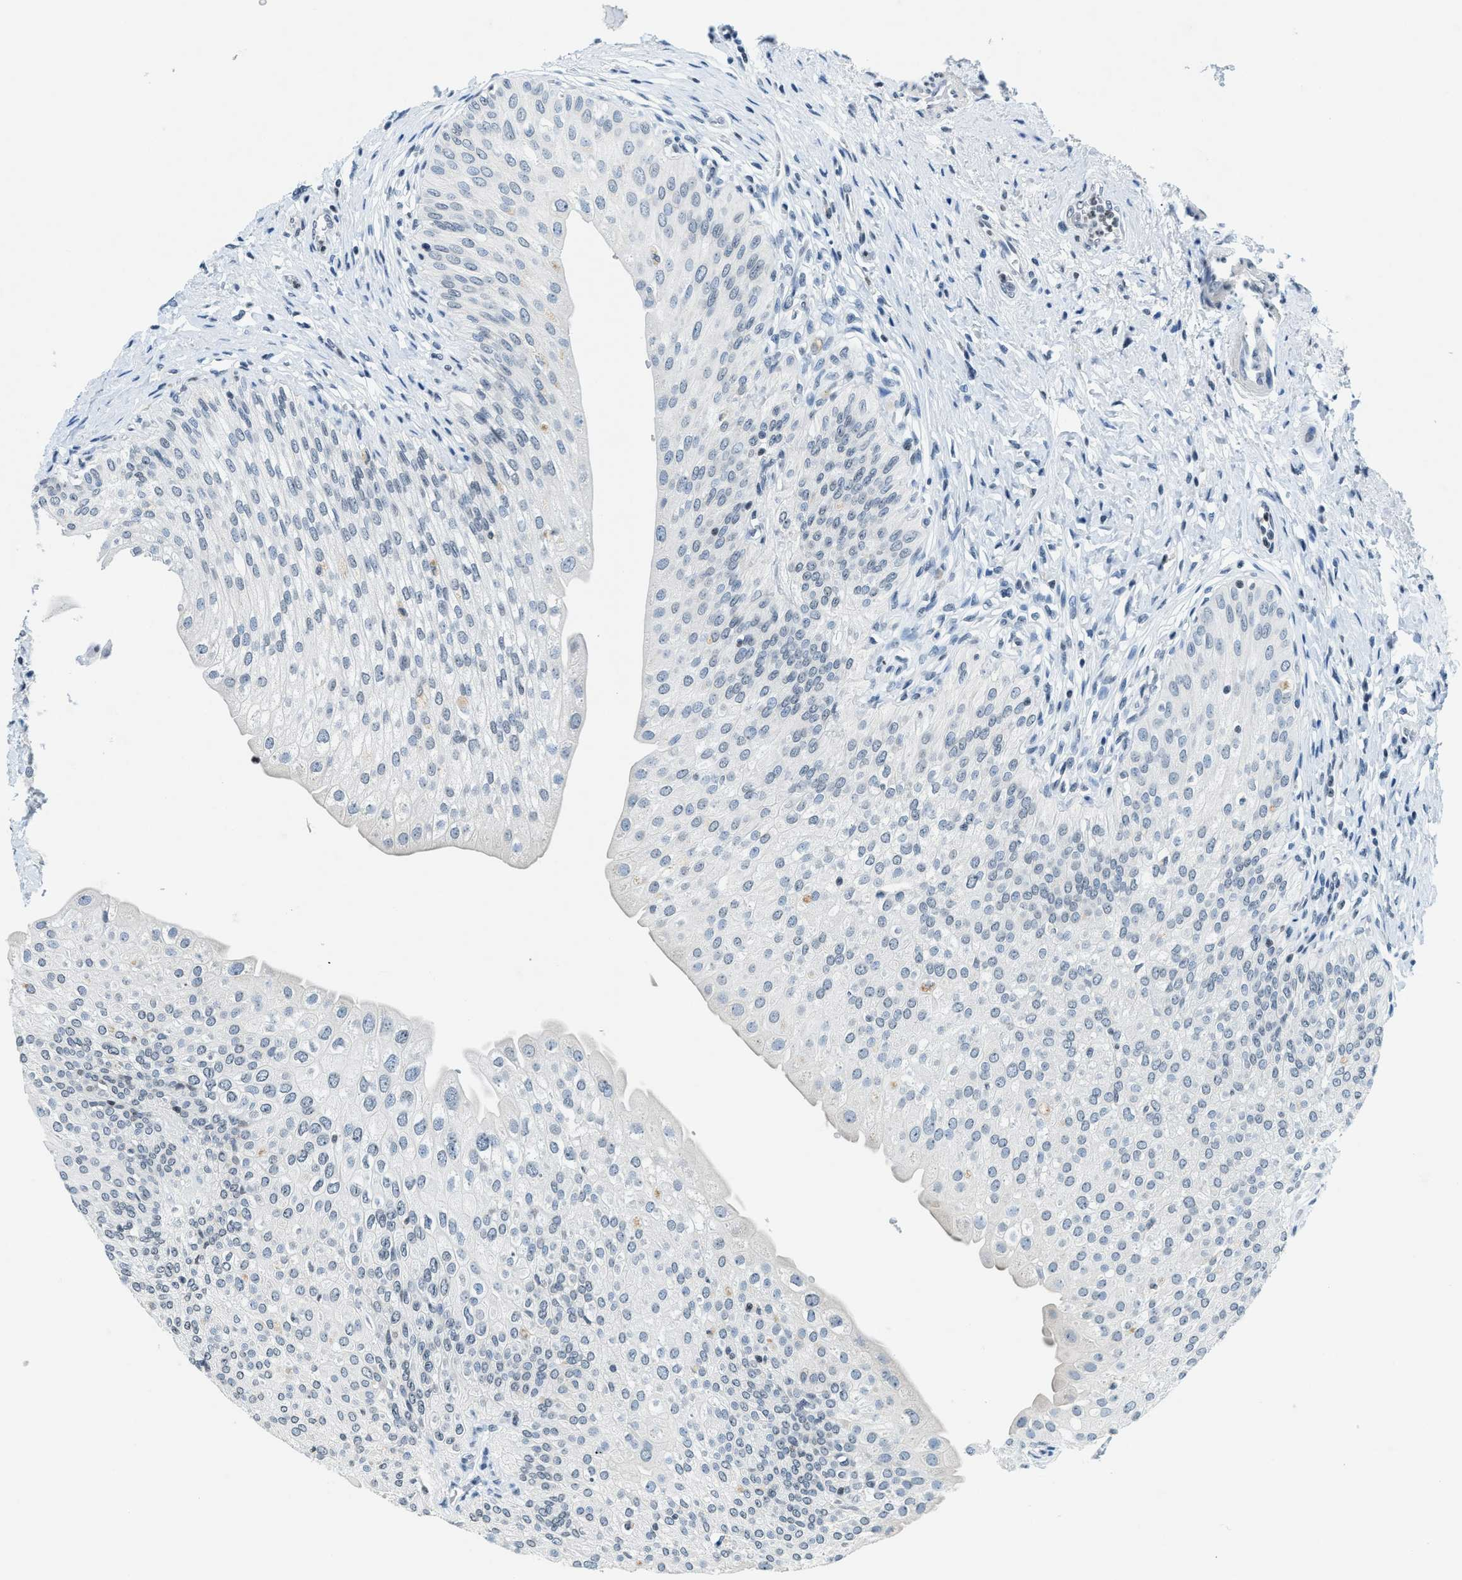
{"staining": {"intensity": "weak", "quantity": "<25%", "location": "nuclear"}, "tissue": "urinary bladder", "cell_type": "Urothelial cells", "image_type": "normal", "snomed": [{"axis": "morphology", "description": "Normal tissue, NOS"}, {"axis": "topography", "description": "Urinary bladder"}], "caption": "Normal urinary bladder was stained to show a protein in brown. There is no significant expression in urothelial cells. The staining is performed using DAB brown chromogen with nuclei counter-stained in using hematoxylin.", "gene": "UVRAG", "patient": {"sex": "male", "age": 46}}